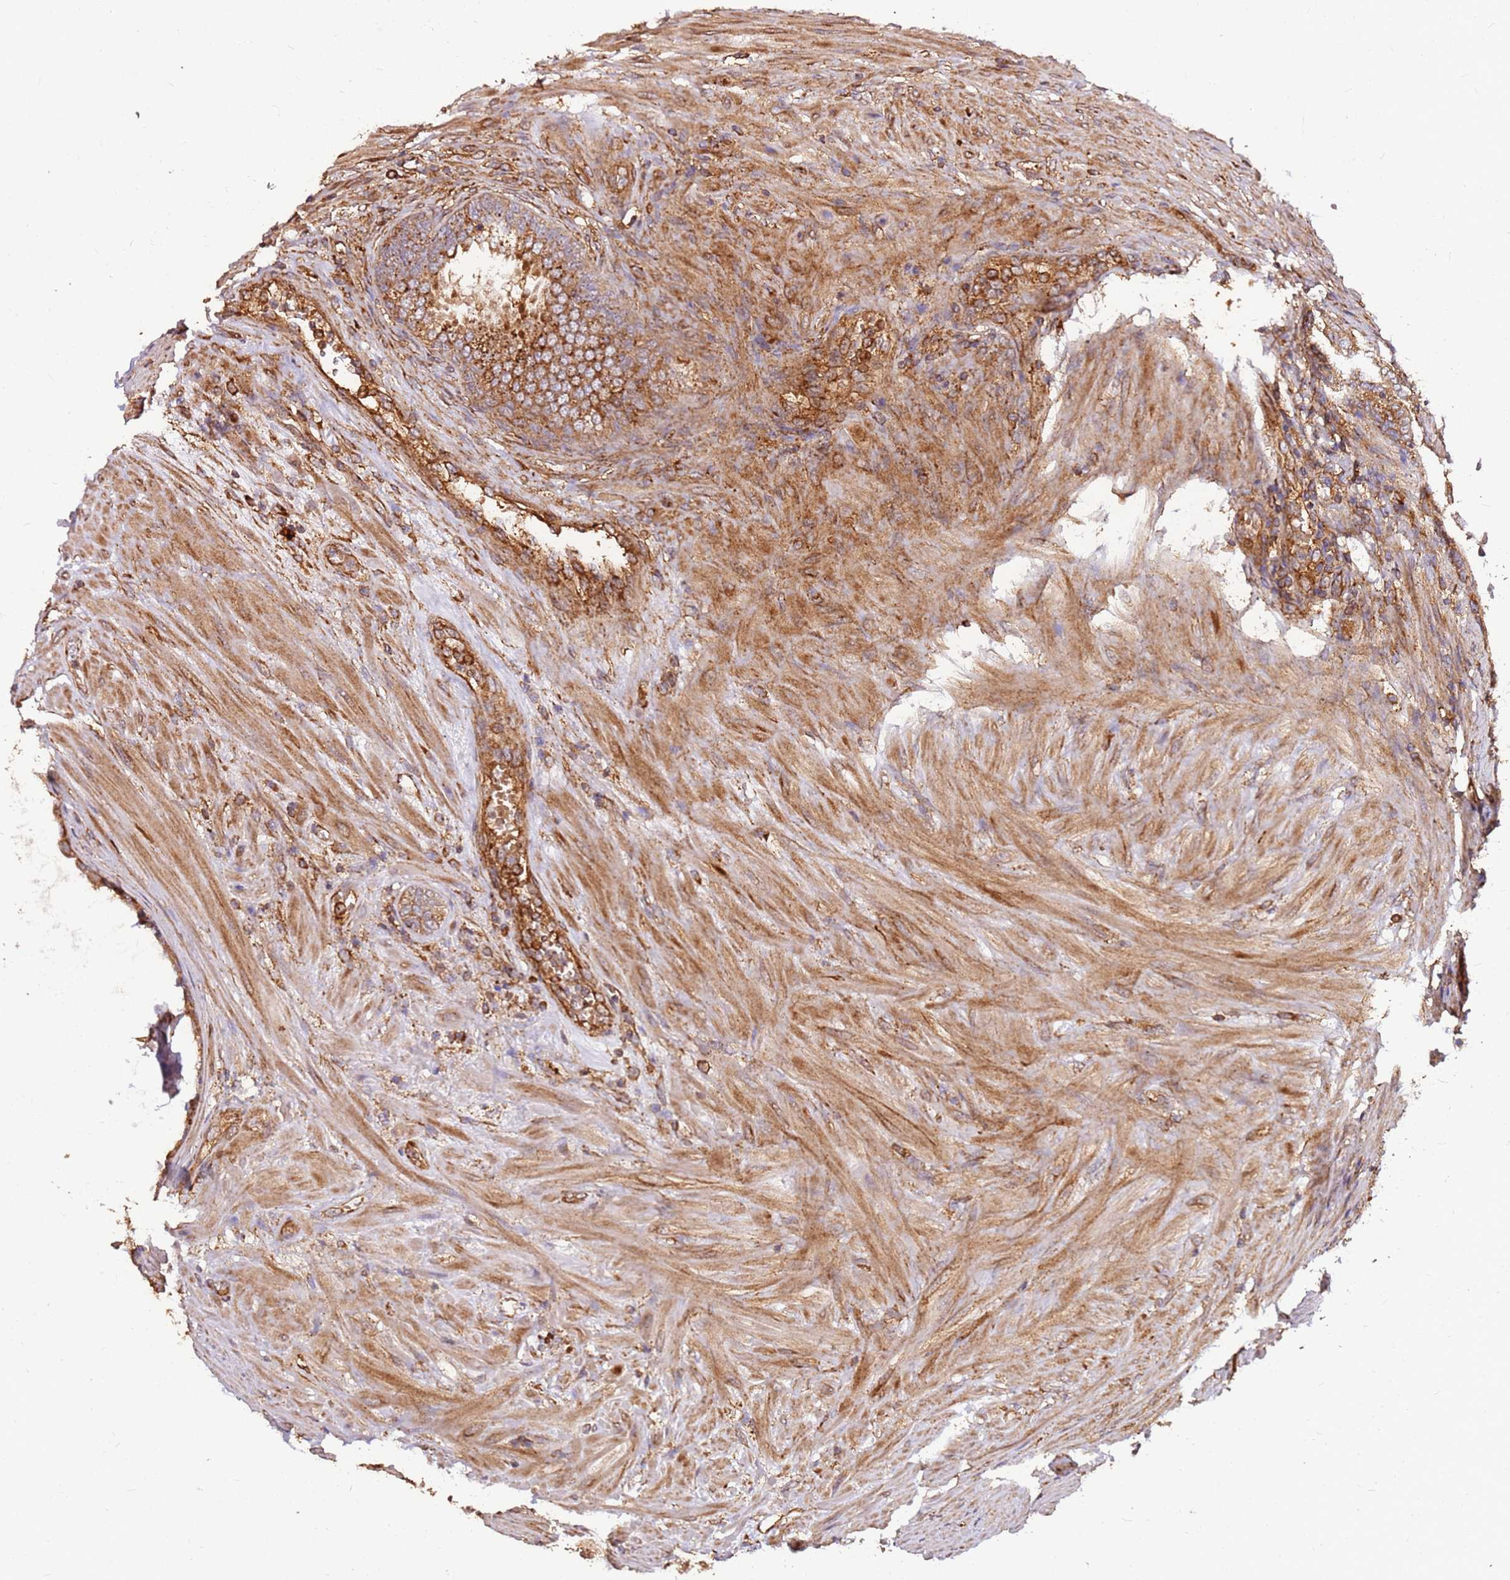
{"staining": {"intensity": "strong", "quantity": ">75%", "location": "cytoplasmic/membranous"}, "tissue": "prostate", "cell_type": "Glandular cells", "image_type": "normal", "snomed": [{"axis": "morphology", "description": "Normal tissue, NOS"}, {"axis": "topography", "description": "Prostate"}], "caption": "High-power microscopy captured an immunohistochemistry (IHC) image of unremarkable prostate, revealing strong cytoplasmic/membranous staining in approximately >75% of glandular cells. (DAB IHC, brown staining for protein, blue staining for nuclei).", "gene": "DVL3", "patient": {"sex": "male", "age": 76}}